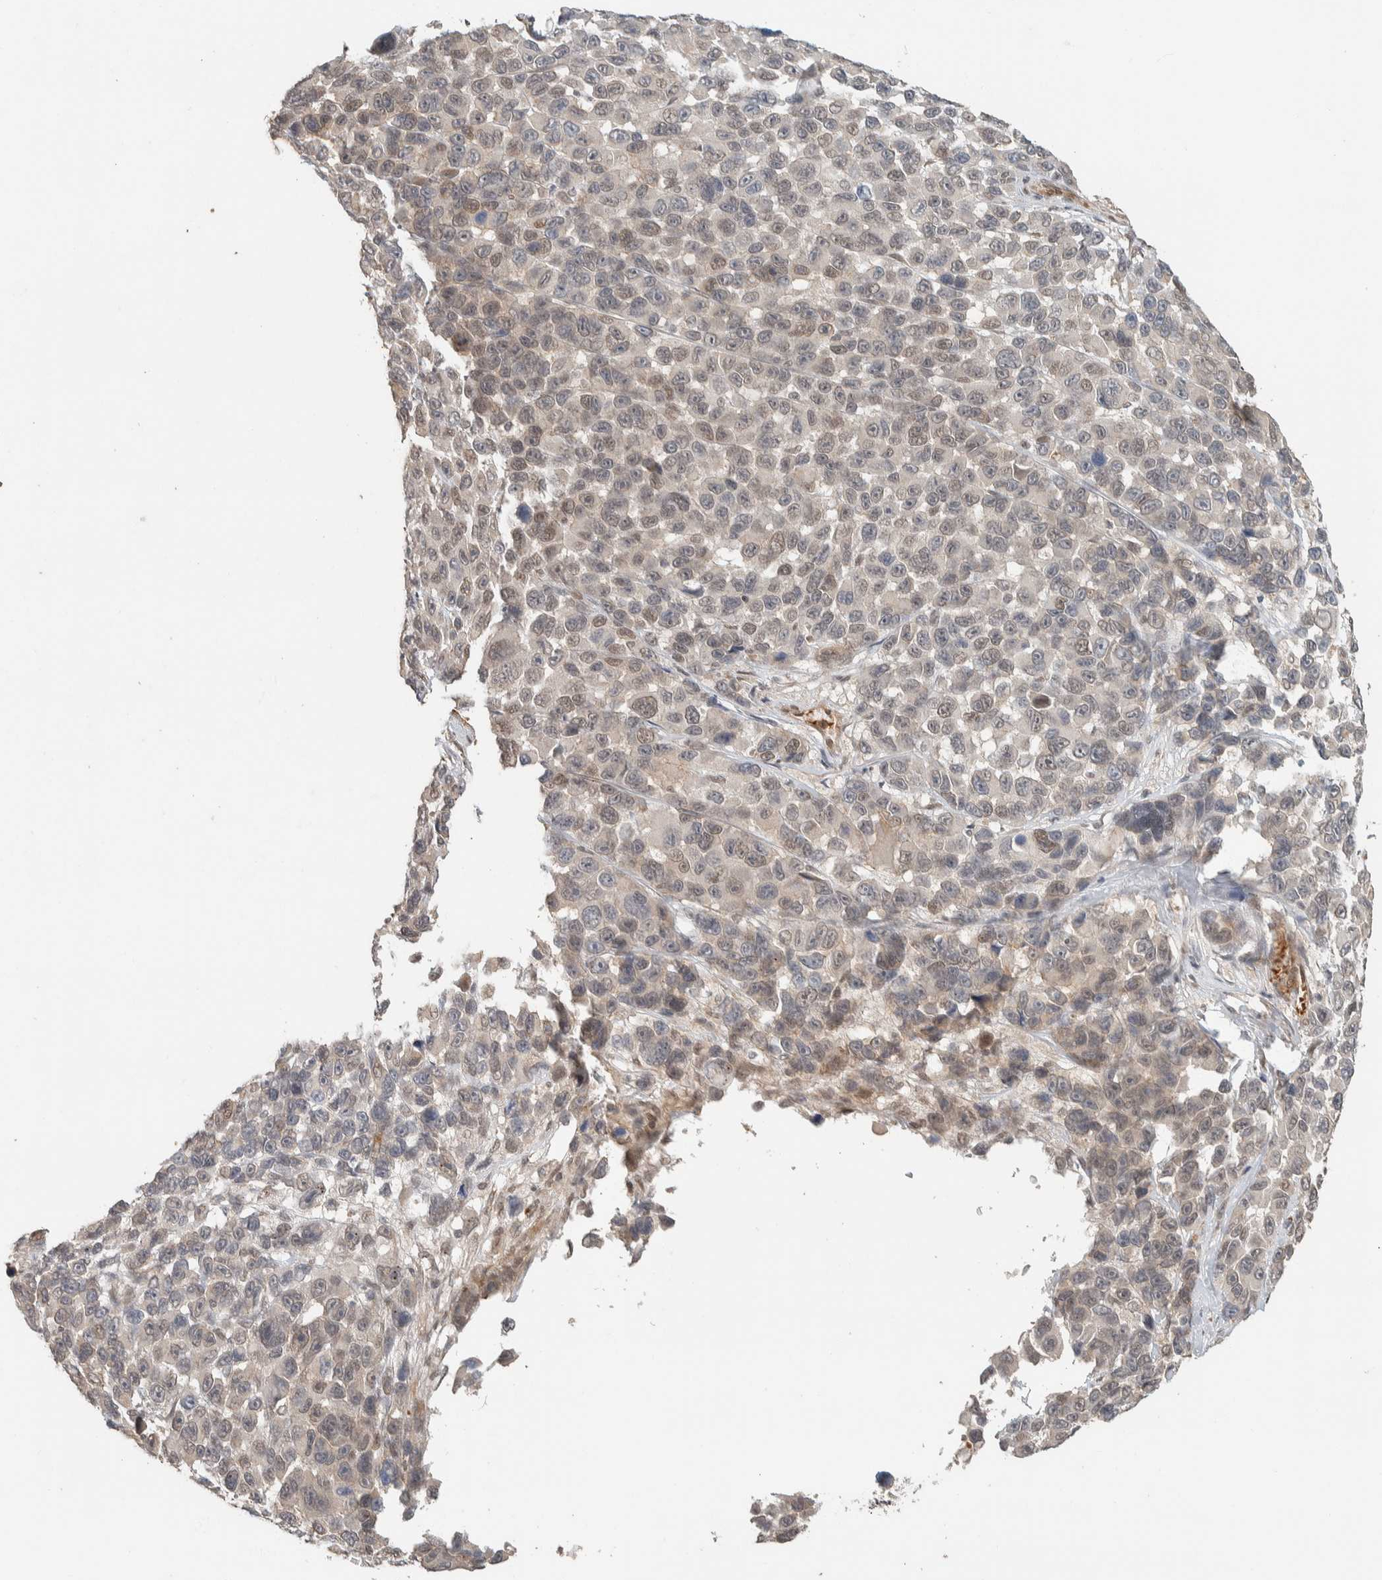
{"staining": {"intensity": "weak", "quantity": "<25%", "location": "nuclear"}, "tissue": "melanoma", "cell_type": "Tumor cells", "image_type": "cancer", "snomed": [{"axis": "morphology", "description": "Malignant melanoma, NOS"}, {"axis": "topography", "description": "Skin"}], "caption": "Tumor cells show no significant protein staining in melanoma. The staining is performed using DAB (3,3'-diaminobenzidine) brown chromogen with nuclei counter-stained in using hematoxylin.", "gene": "ZBTB2", "patient": {"sex": "male", "age": 53}}